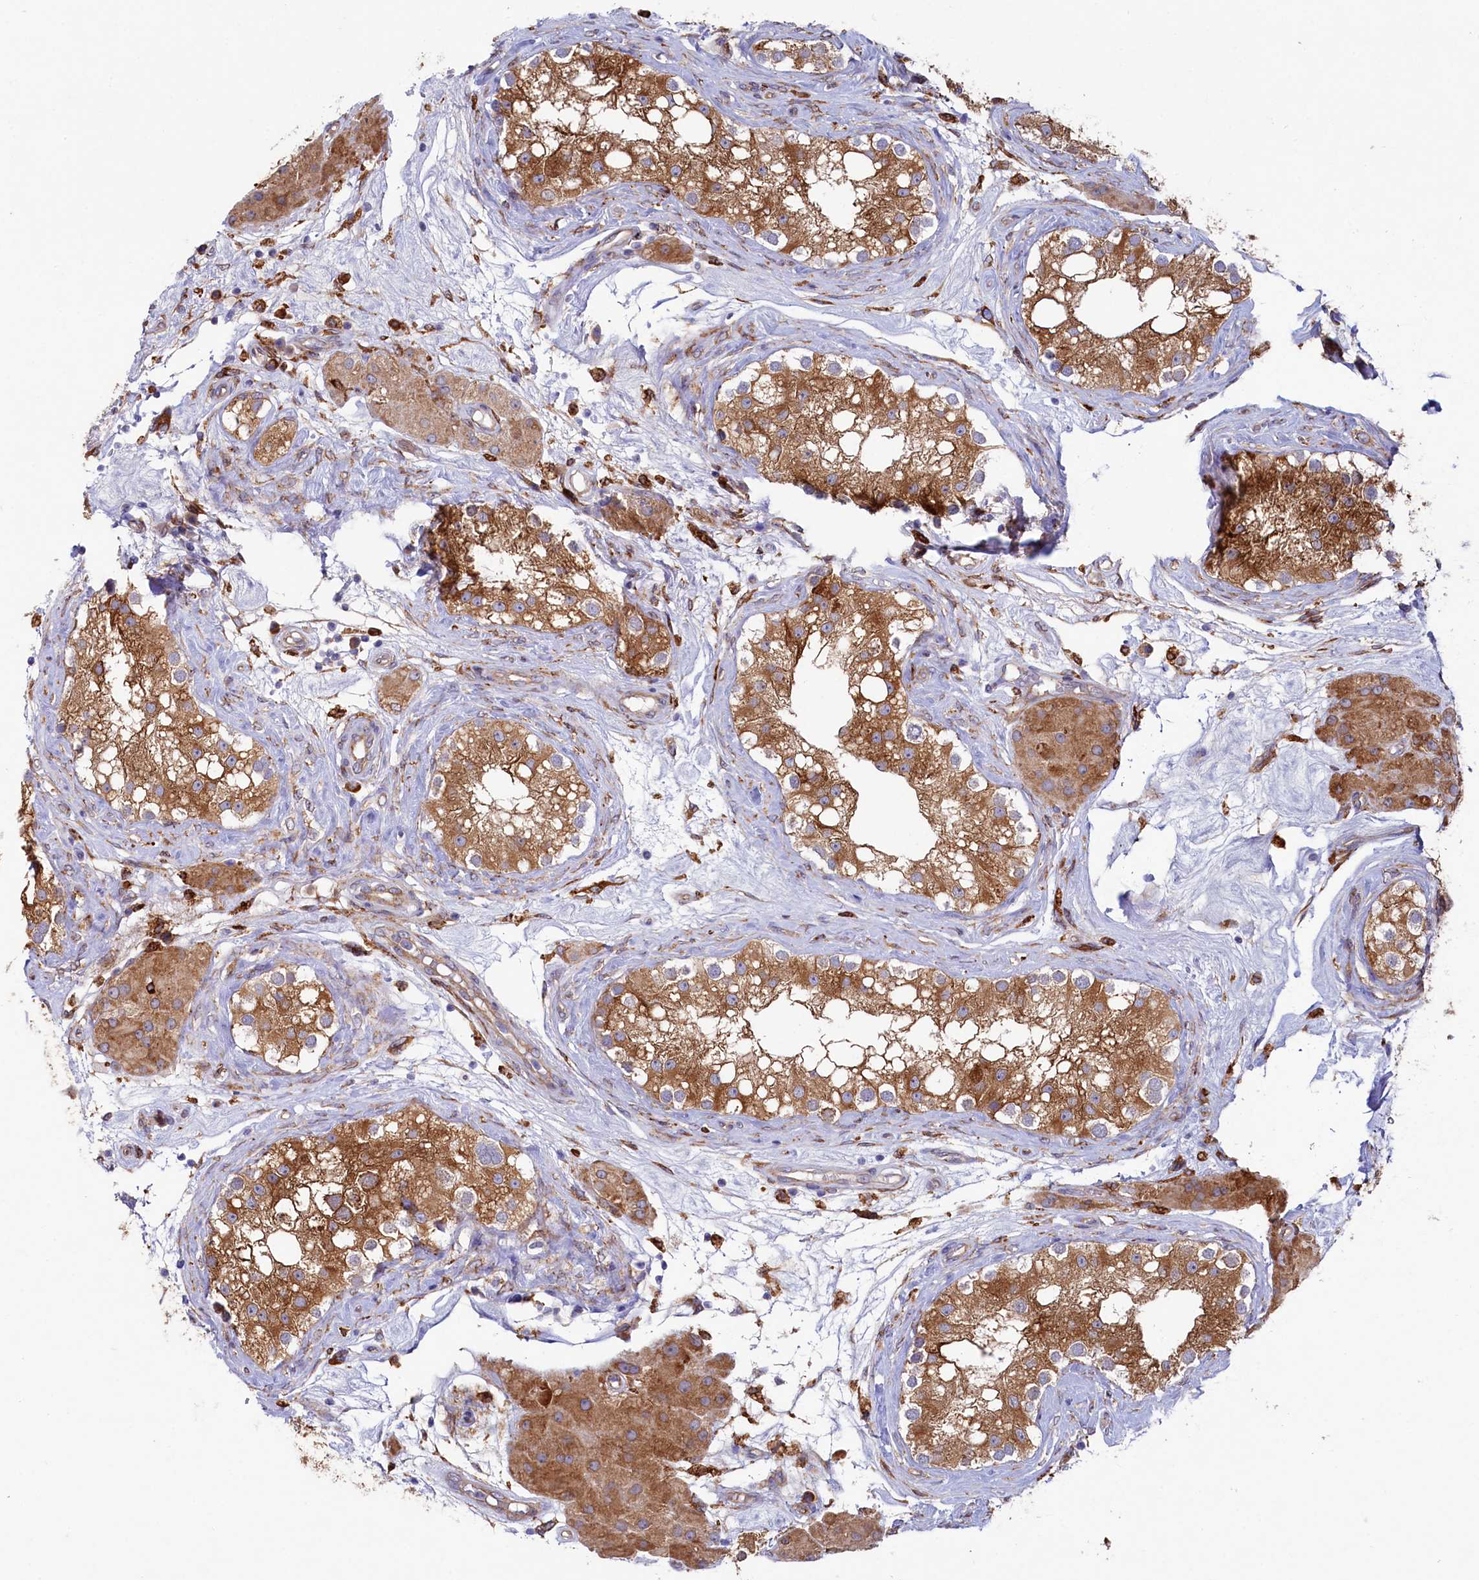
{"staining": {"intensity": "moderate", "quantity": ">75%", "location": "cytoplasmic/membranous"}, "tissue": "testis", "cell_type": "Cells in seminiferous ducts", "image_type": "normal", "snomed": [{"axis": "morphology", "description": "Normal tissue, NOS"}, {"axis": "topography", "description": "Testis"}], "caption": "Benign testis exhibits moderate cytoplasmic/membranous expression in approximately >75% of cells in seminiferous ducts, visualized by immunohistochemistry. The protein of interest is shown in brown color, while the nuclei are stained blue.", "gene": "CHID1", "patient": {"sex": "male", "age": 84}}